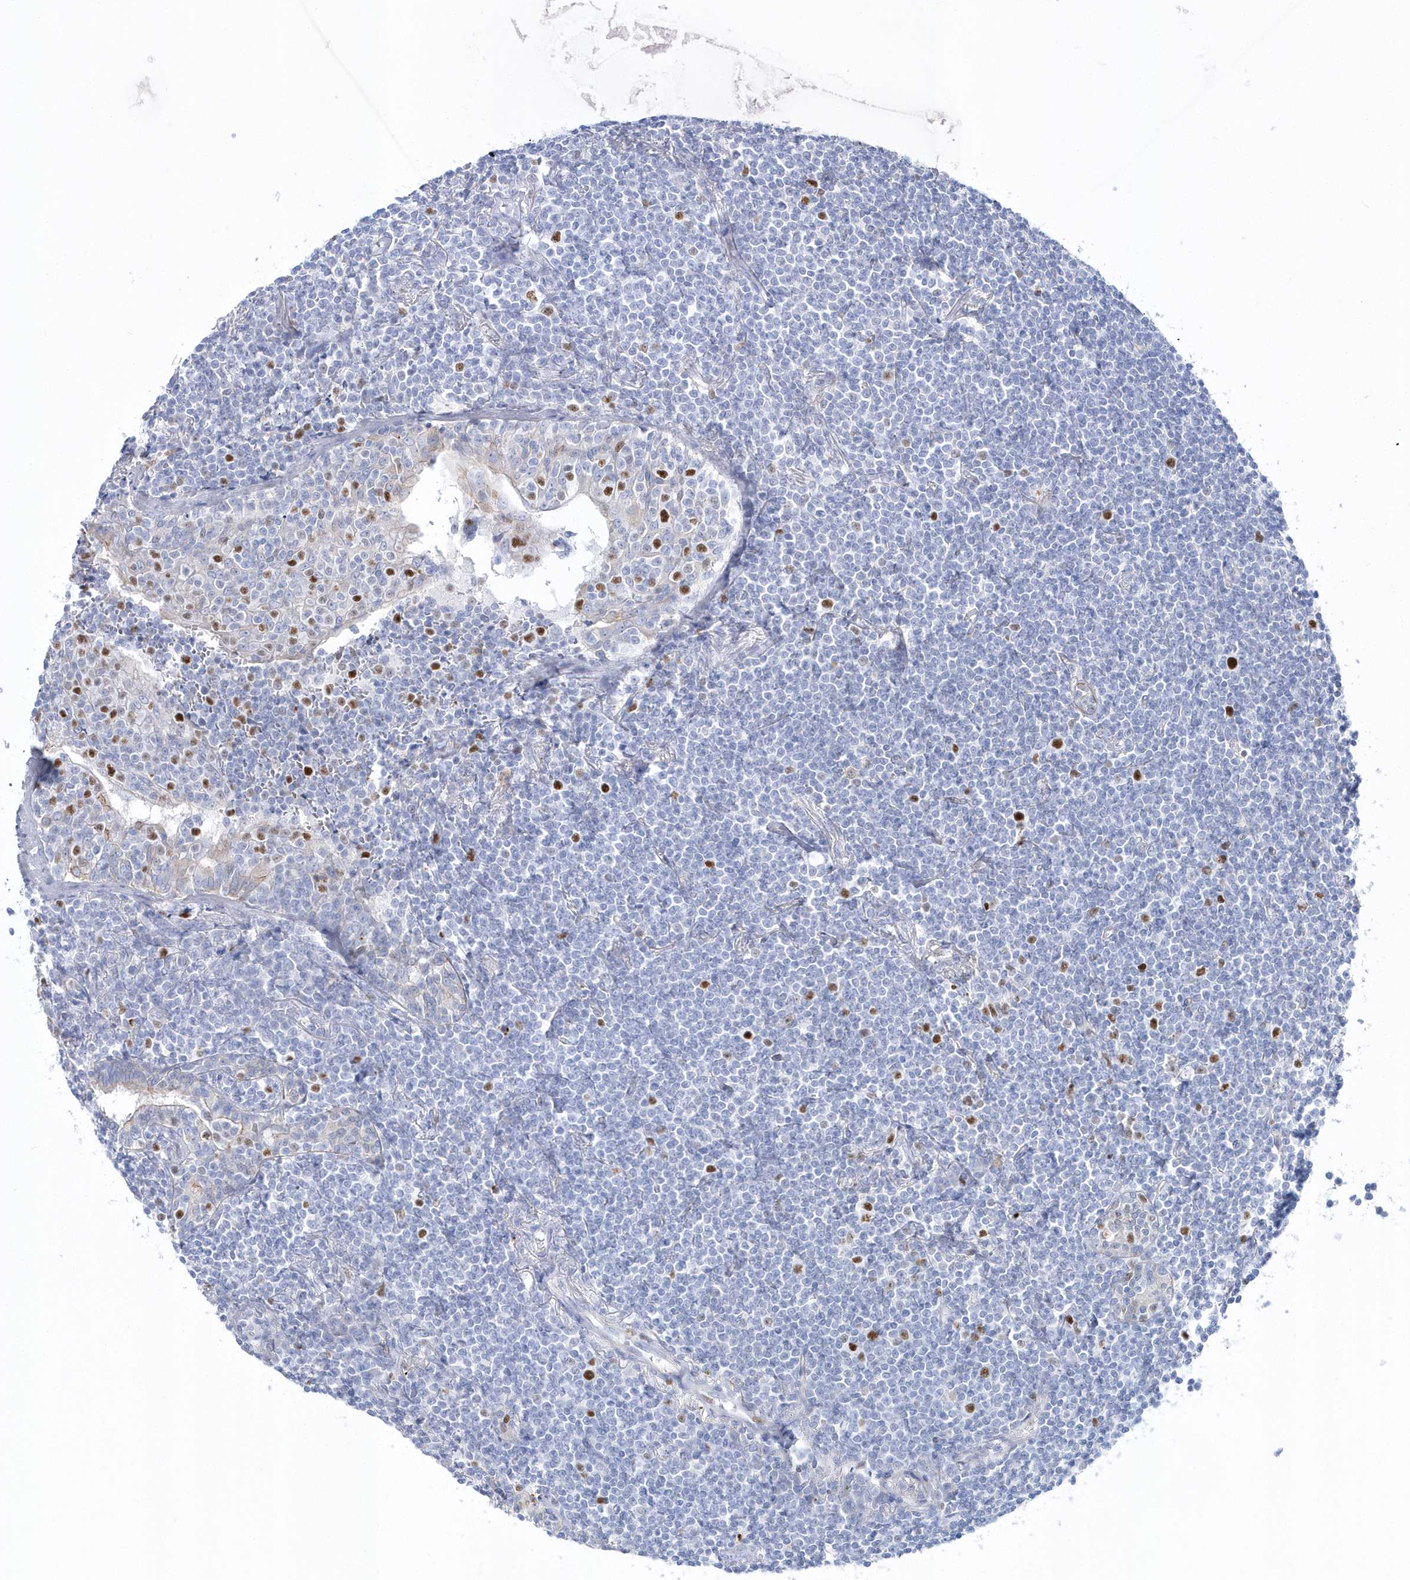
{"staining": {"intensity": "negative", "quantity": "none", "location": "none"}, "tissue": "lymphoma", "cell_type": "Tumor cells", "image_type": "cancer", "snomed": [{"axis": "morphology", "description": "Malignant lymphoma, non-Hodgkin's type, Low grade"}, {"axis": "topography", "description": "Lung"}], "caption": "IHC of malignant lymphoma, non-Hodgkin's type (low-grade) reveals no staining in tumor cells. (DAB (3,3'-diaminobenzidine) immunohistochemistry (IHC), high magnification).", "gene": "TMCO6", "patient": {"sex": "female", "age": 71}}